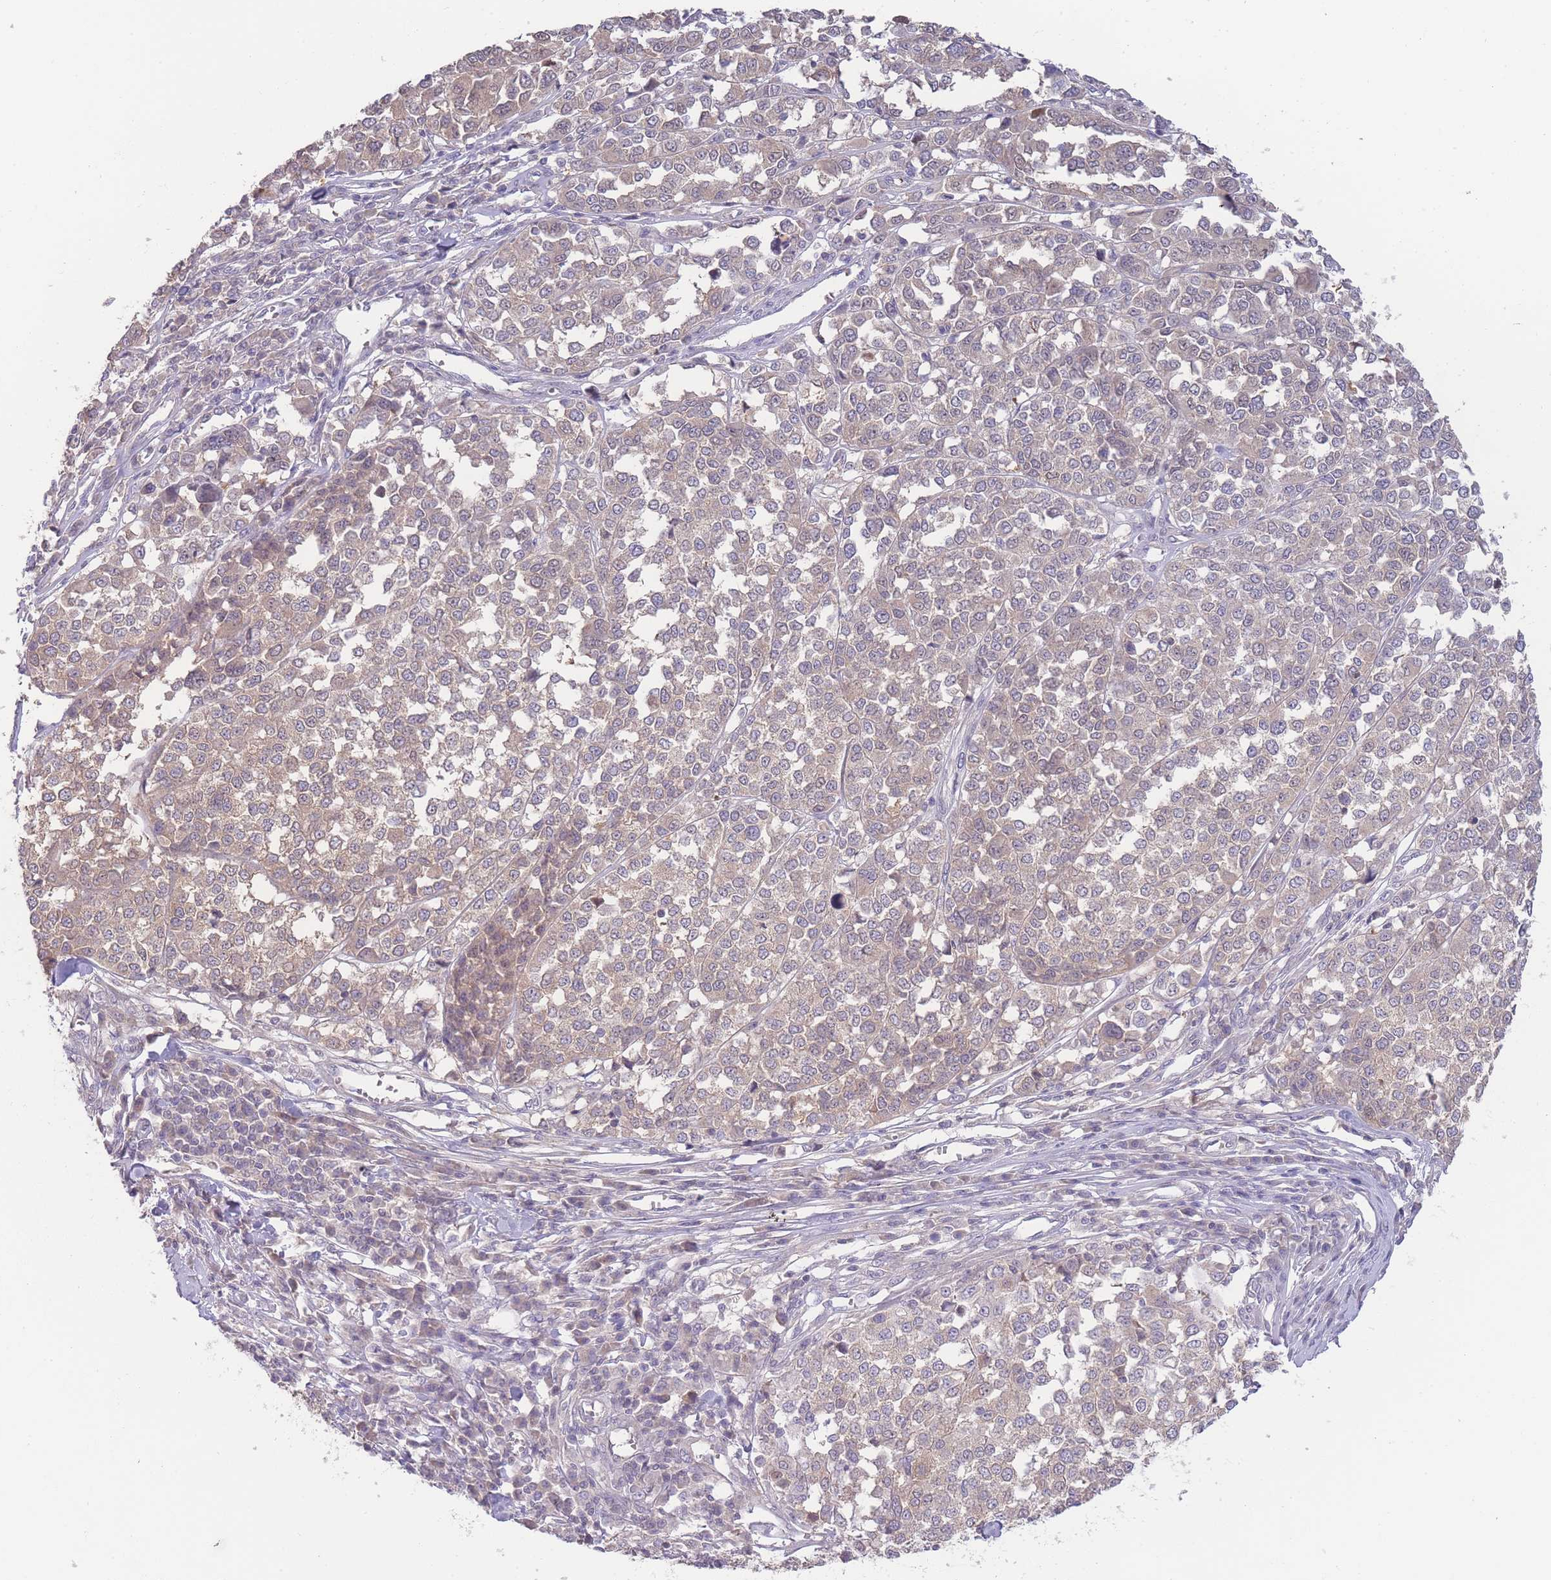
{"staining": {"intensity": "weak", "quantity": "25%-75%", "location": "cytoplasmic/membranous"}, "tissue": "melanoma", "cell_type": "Tumor cells", "image_type": "cancer", "snomed": [{"axis": "morphology", "description": "Malignant melanoma, Metastatic site"}, {"axis": "topography", "description": "Lymph node"}], "caption": "Protein expression analysis of human malignant melanoma (metastatic site) reveals weak cytoplasmic/membranous staining in about 25%-75% of tumor cells.", "gene": "SPHKAP", "patient": {"sex": "male", "age": 44}}